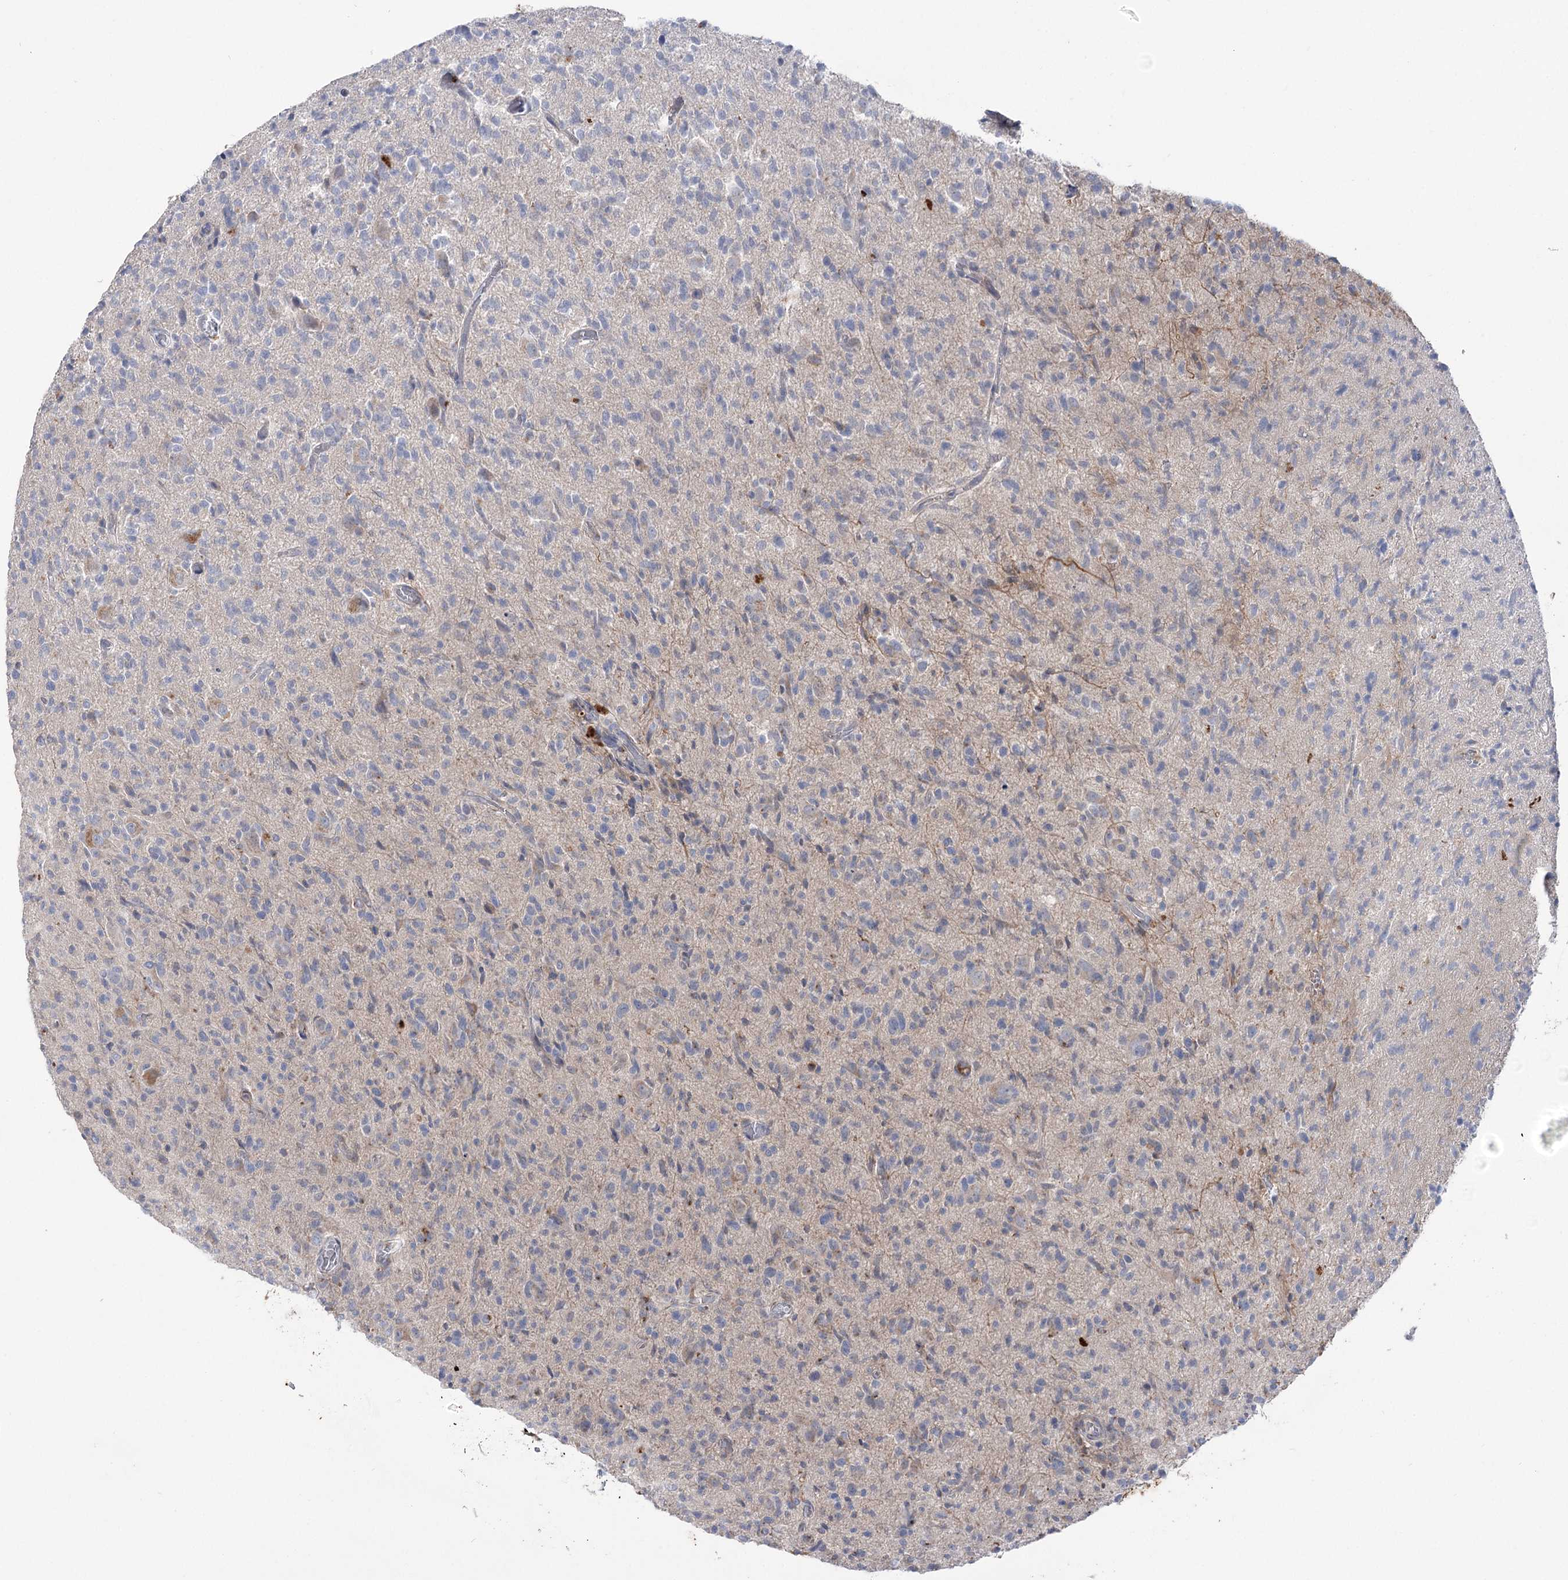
{"staining": {"intensity": "negative", "quantity": "none", "location": "none"}, "tissue": "glioma", "cell_type": "Tumor cells", "image_type": "cancer", "snomed": [{"axis": "morphology", "description": "Glioma, malignant, High grade"}, {"axis": "topography", "description": "Brain"}], "caption": "Tumor cells are negative for brown protein staining in malignant glioma (high-grade).", "gene": "GBF1", "patient": {"sex": "female", "age": 57}}